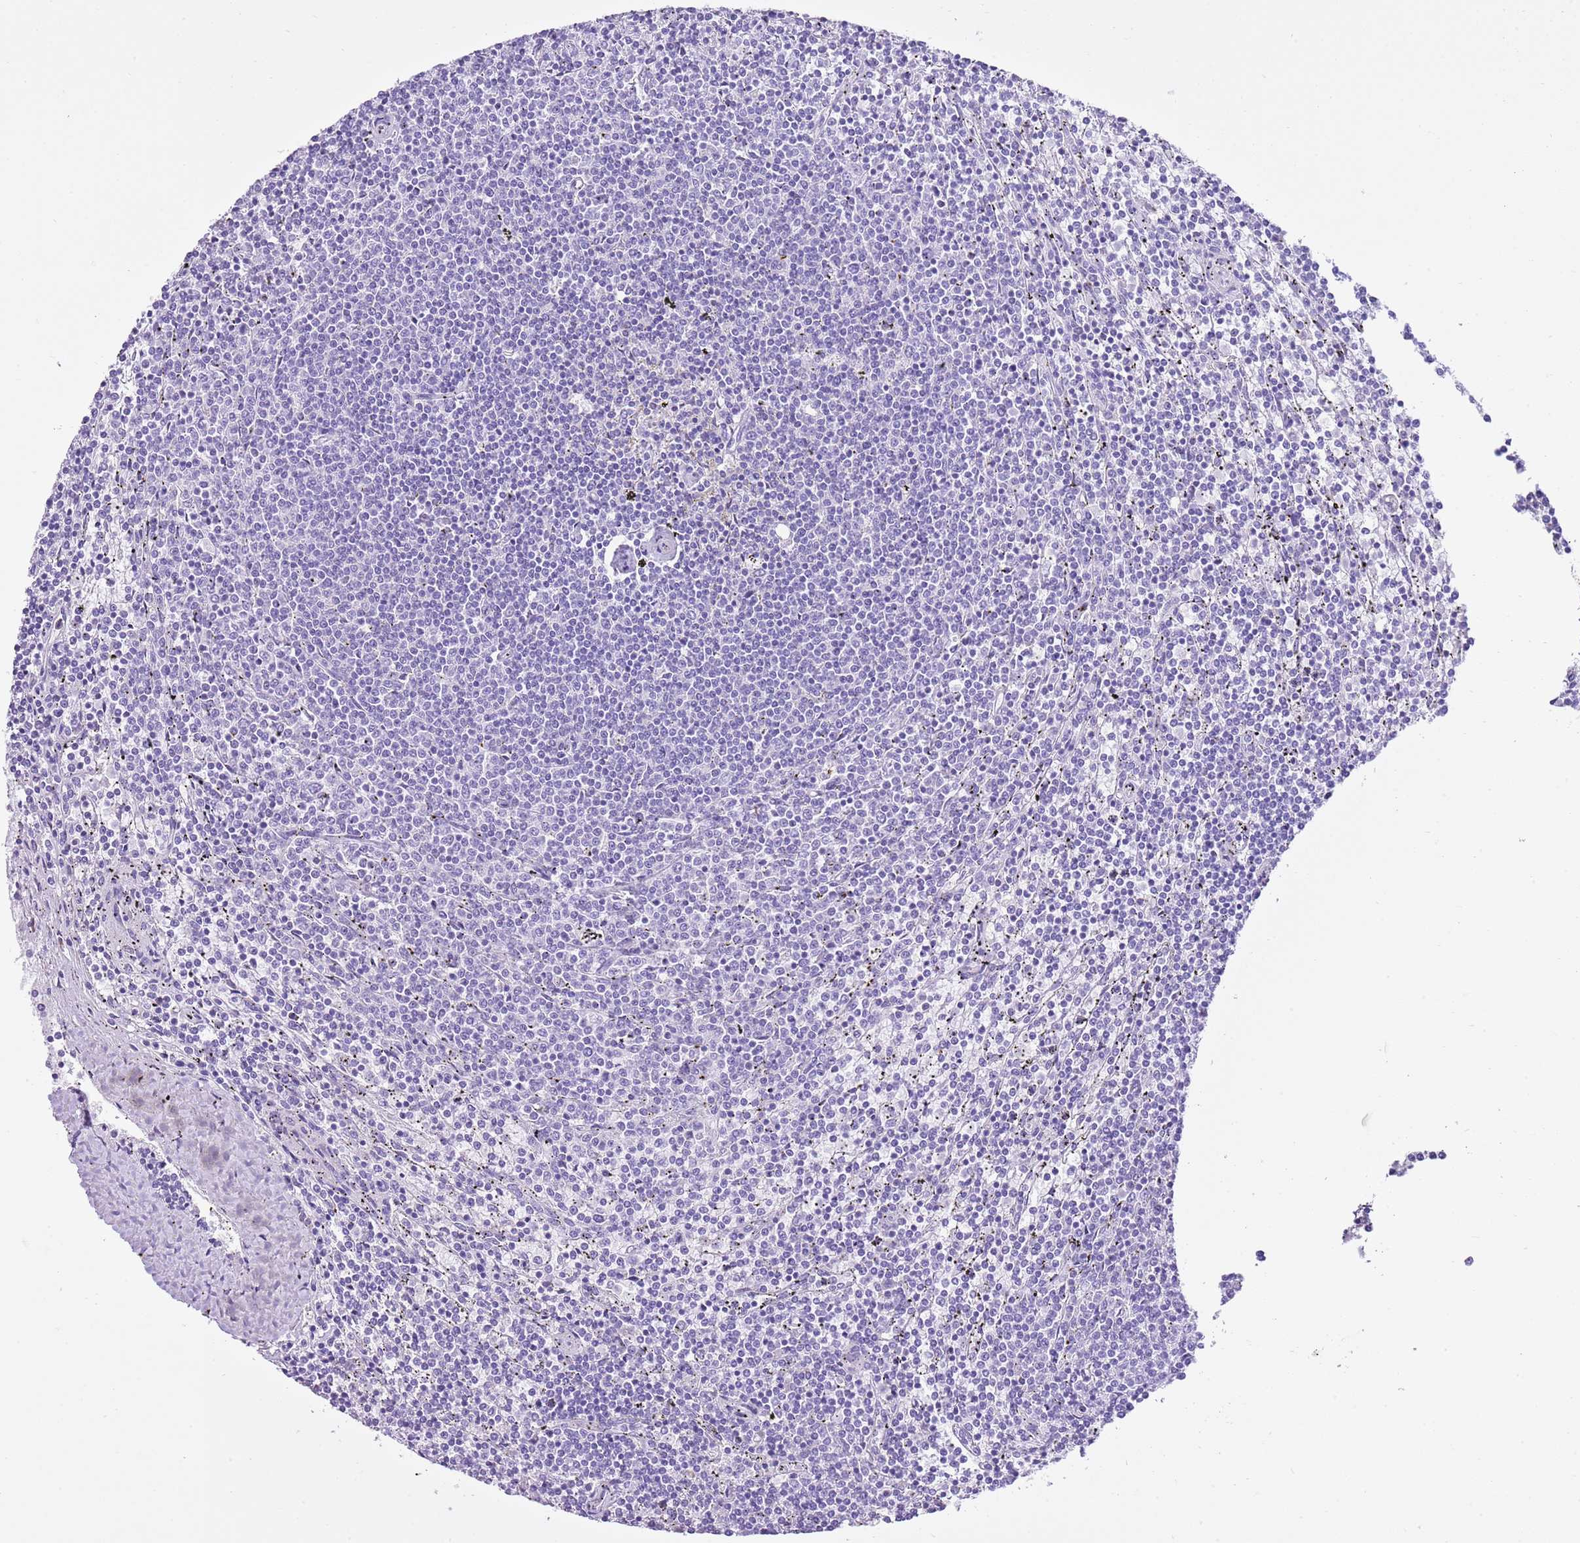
{"staining": {"intensity": "negative", "quantity": "none", "location": "none"}, "tissue": "lymphoma", "cell_type": "Tumor cells", "image_type": "cancer", "snomed": [{"axis": "morphology", "description": "Malignant lymphoma, non-Hodgkin's type, Low grade"}, {"axis": "topography", "description": "Spleen"}], "caption": "Low-grade malignant lymphoma, non-Hodgkin's type was stained to show a protein in brown. There is no significant positivity in tumor cells.", "gene": "AAR2", "patient": {"sex": "female", "age": 50}}